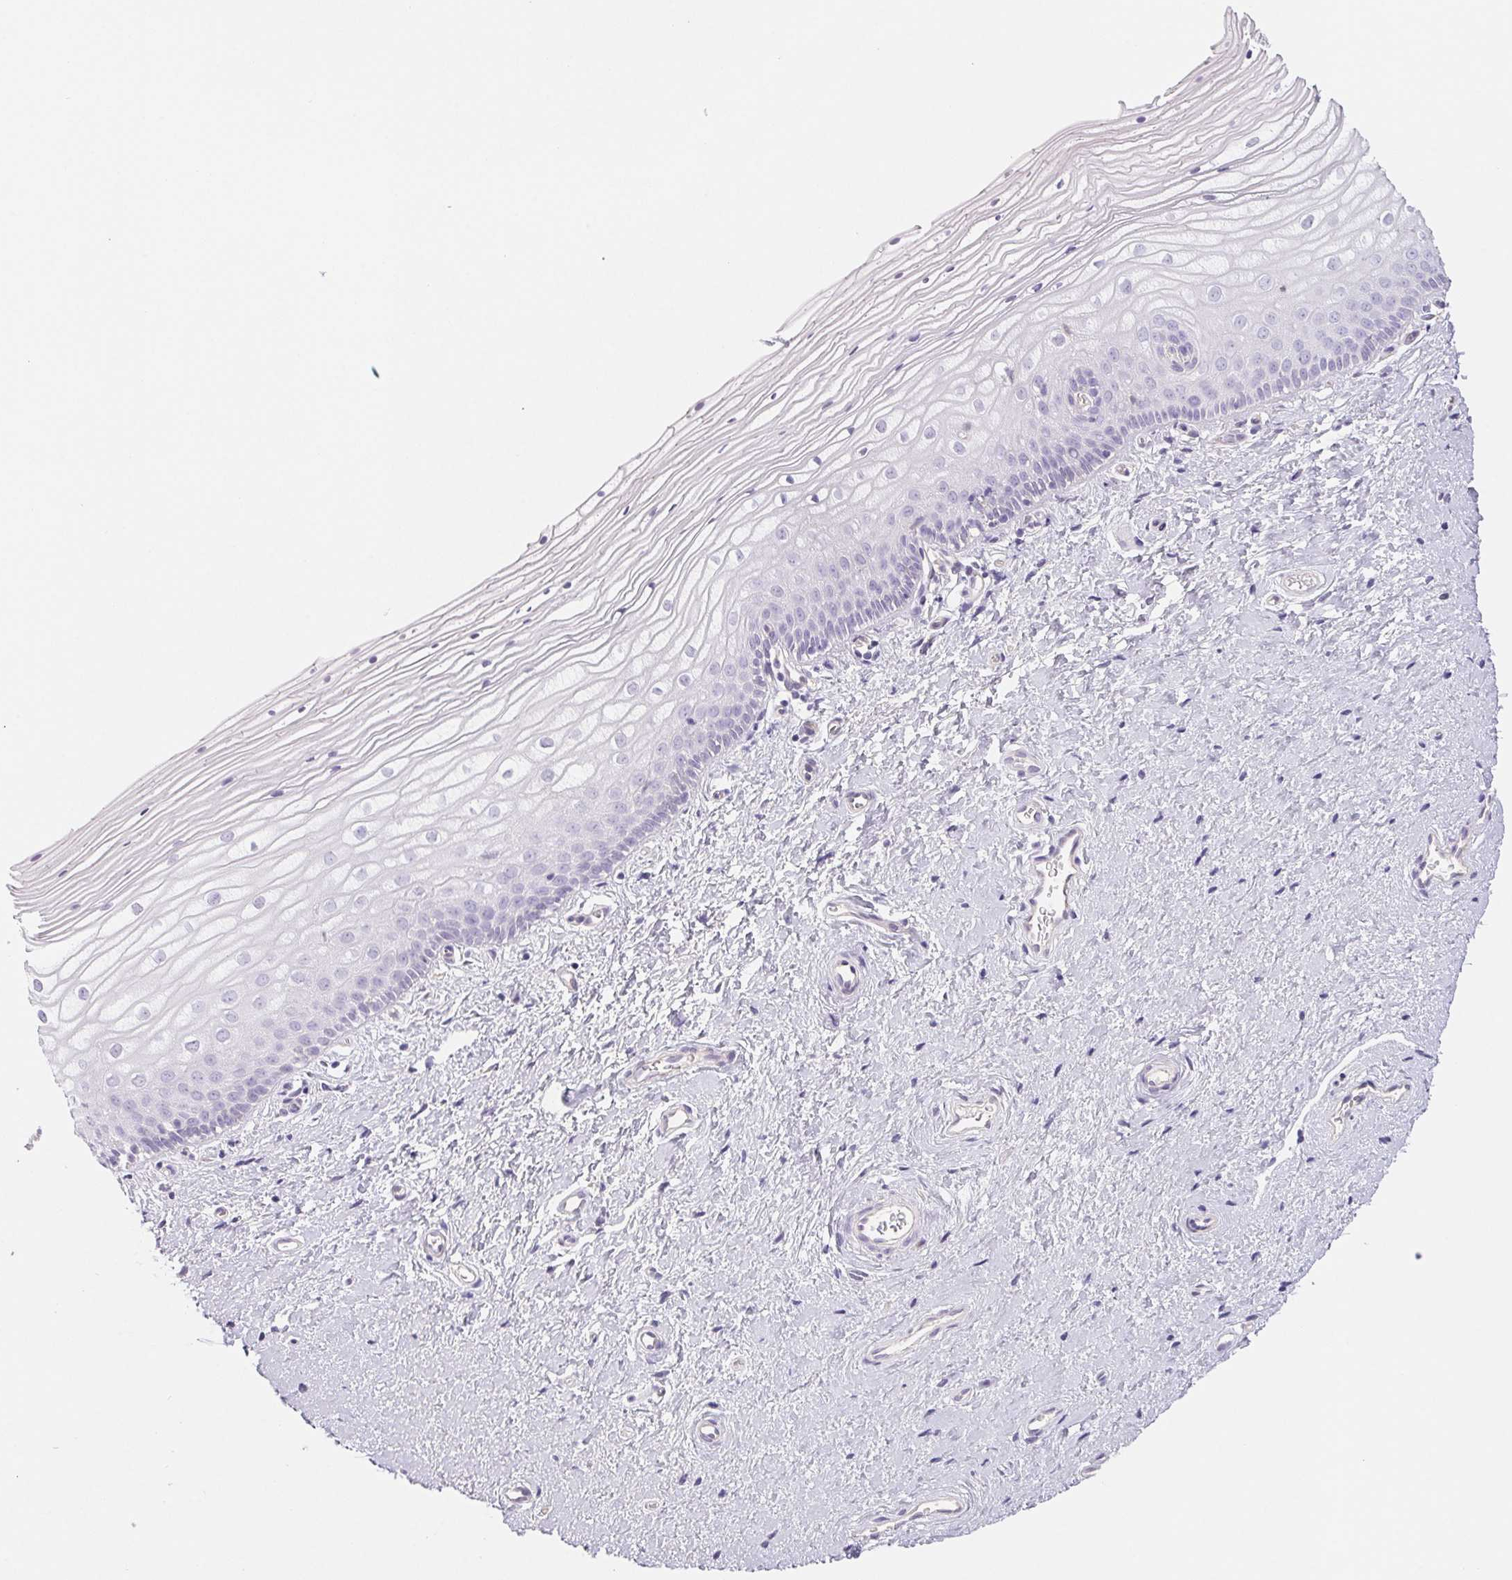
{"staining": {"intensity": "negative", "quantity": "none", "location": "none"}, "tissue": "vagina", "cell_type": "Squamous epithelial cells", "image_type": "normal", "snomed": [{"axis": "morphology", "description": "Normal tissue, NOS"}, {"axis": "topography", "description": "Vagina"}], "caption": "The IHC photomicrograph has no significant expression in squamous epithelial cells of vagina. Brightfield microscopy of IHC stained with DAB (3,3'-diaminobenzidine) (brown) and hematoxylin (blue), captured at high magnification.", "gene": "CTNND2", "patient": {"sex": "female", "age": 39}}